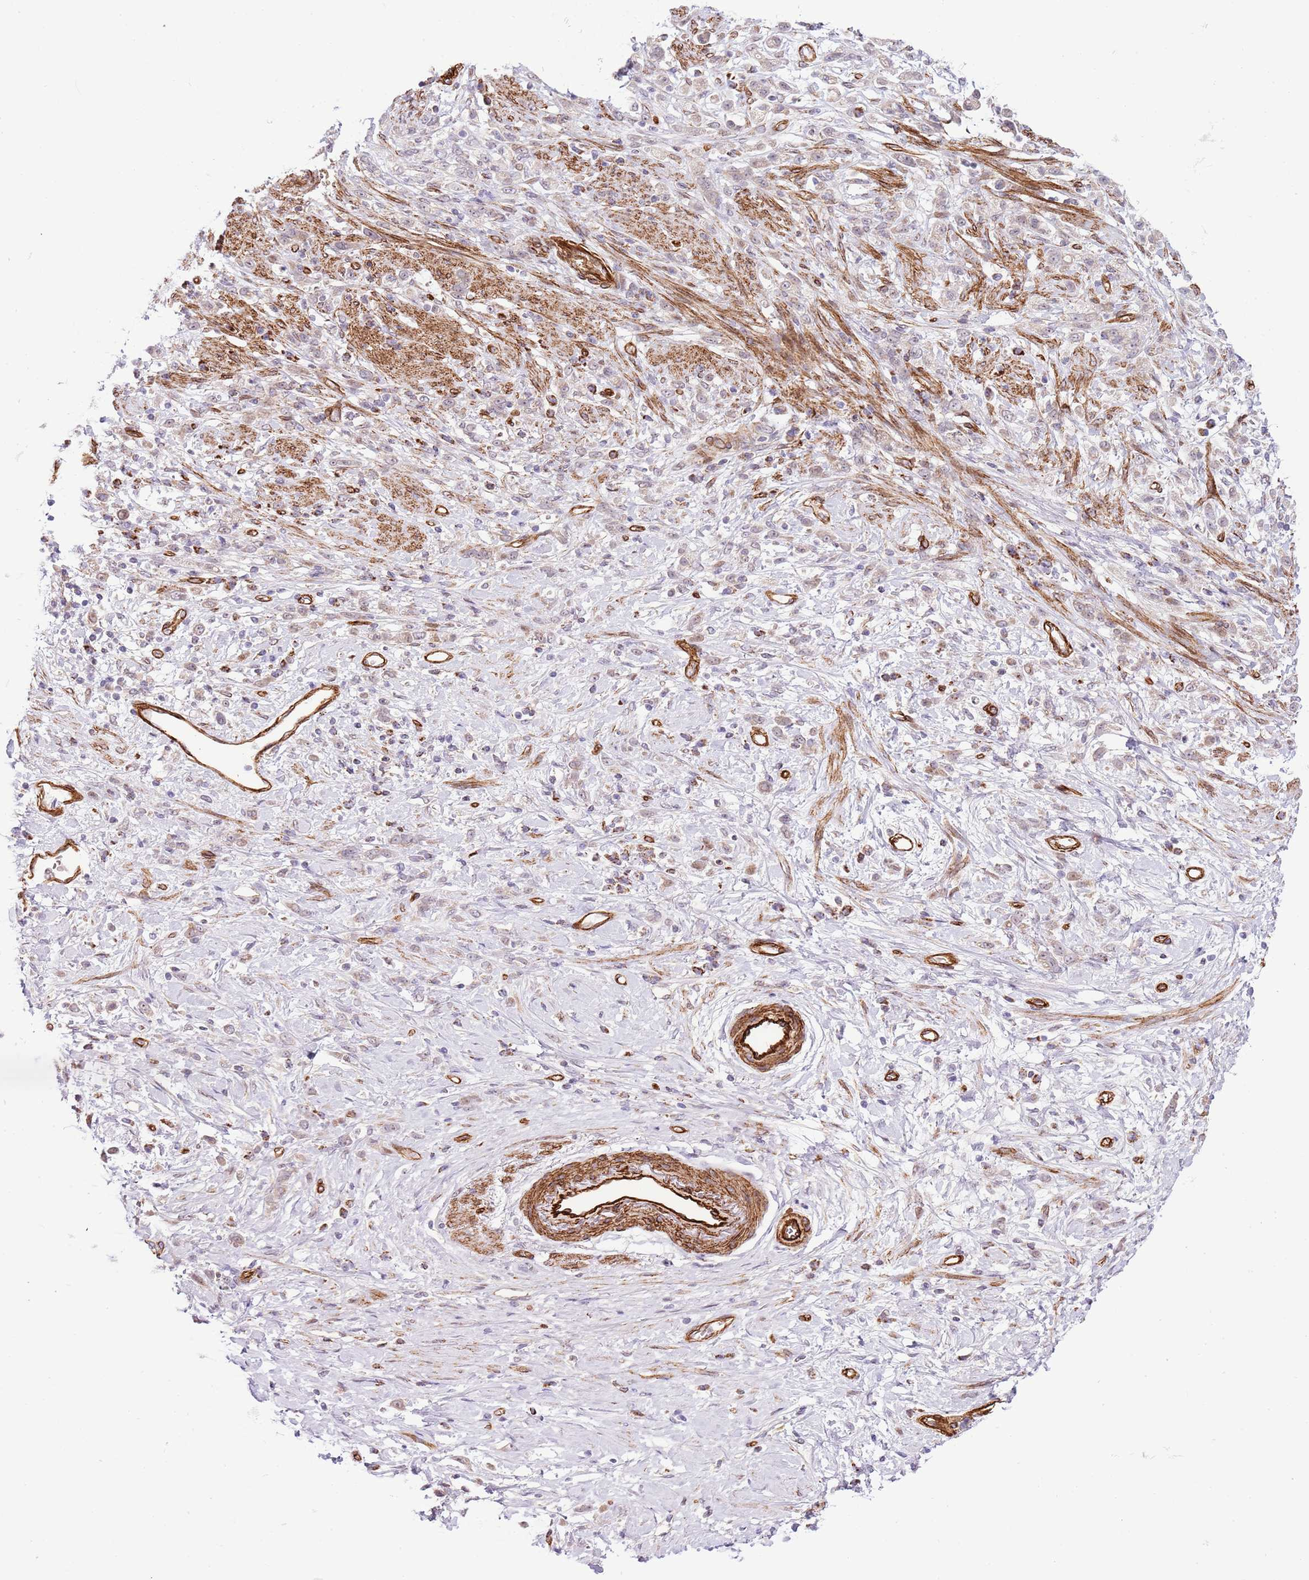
{"staining": {"intensity": "negative", "quantity": "none", "location": "none"}, "tissue": "stomach cancer", "cell_type": "Tumor cells", "image_type": "cancer", "snomed": [{"axis": "morphology", "description": "Adenocarcinoma, NOS"}, {"axis": "topography", "description": "Stomach"}], "caption": "Immunohistochemical staining of adenocarcinoma (stomach) reveals no significant positivity in tumor cells. The staining is performed using DAB brown chromogen with nuclei counter-stained in using hematoxylin.", "gene": "NEK3", "patient": {"sex": "female", "age": 60}}